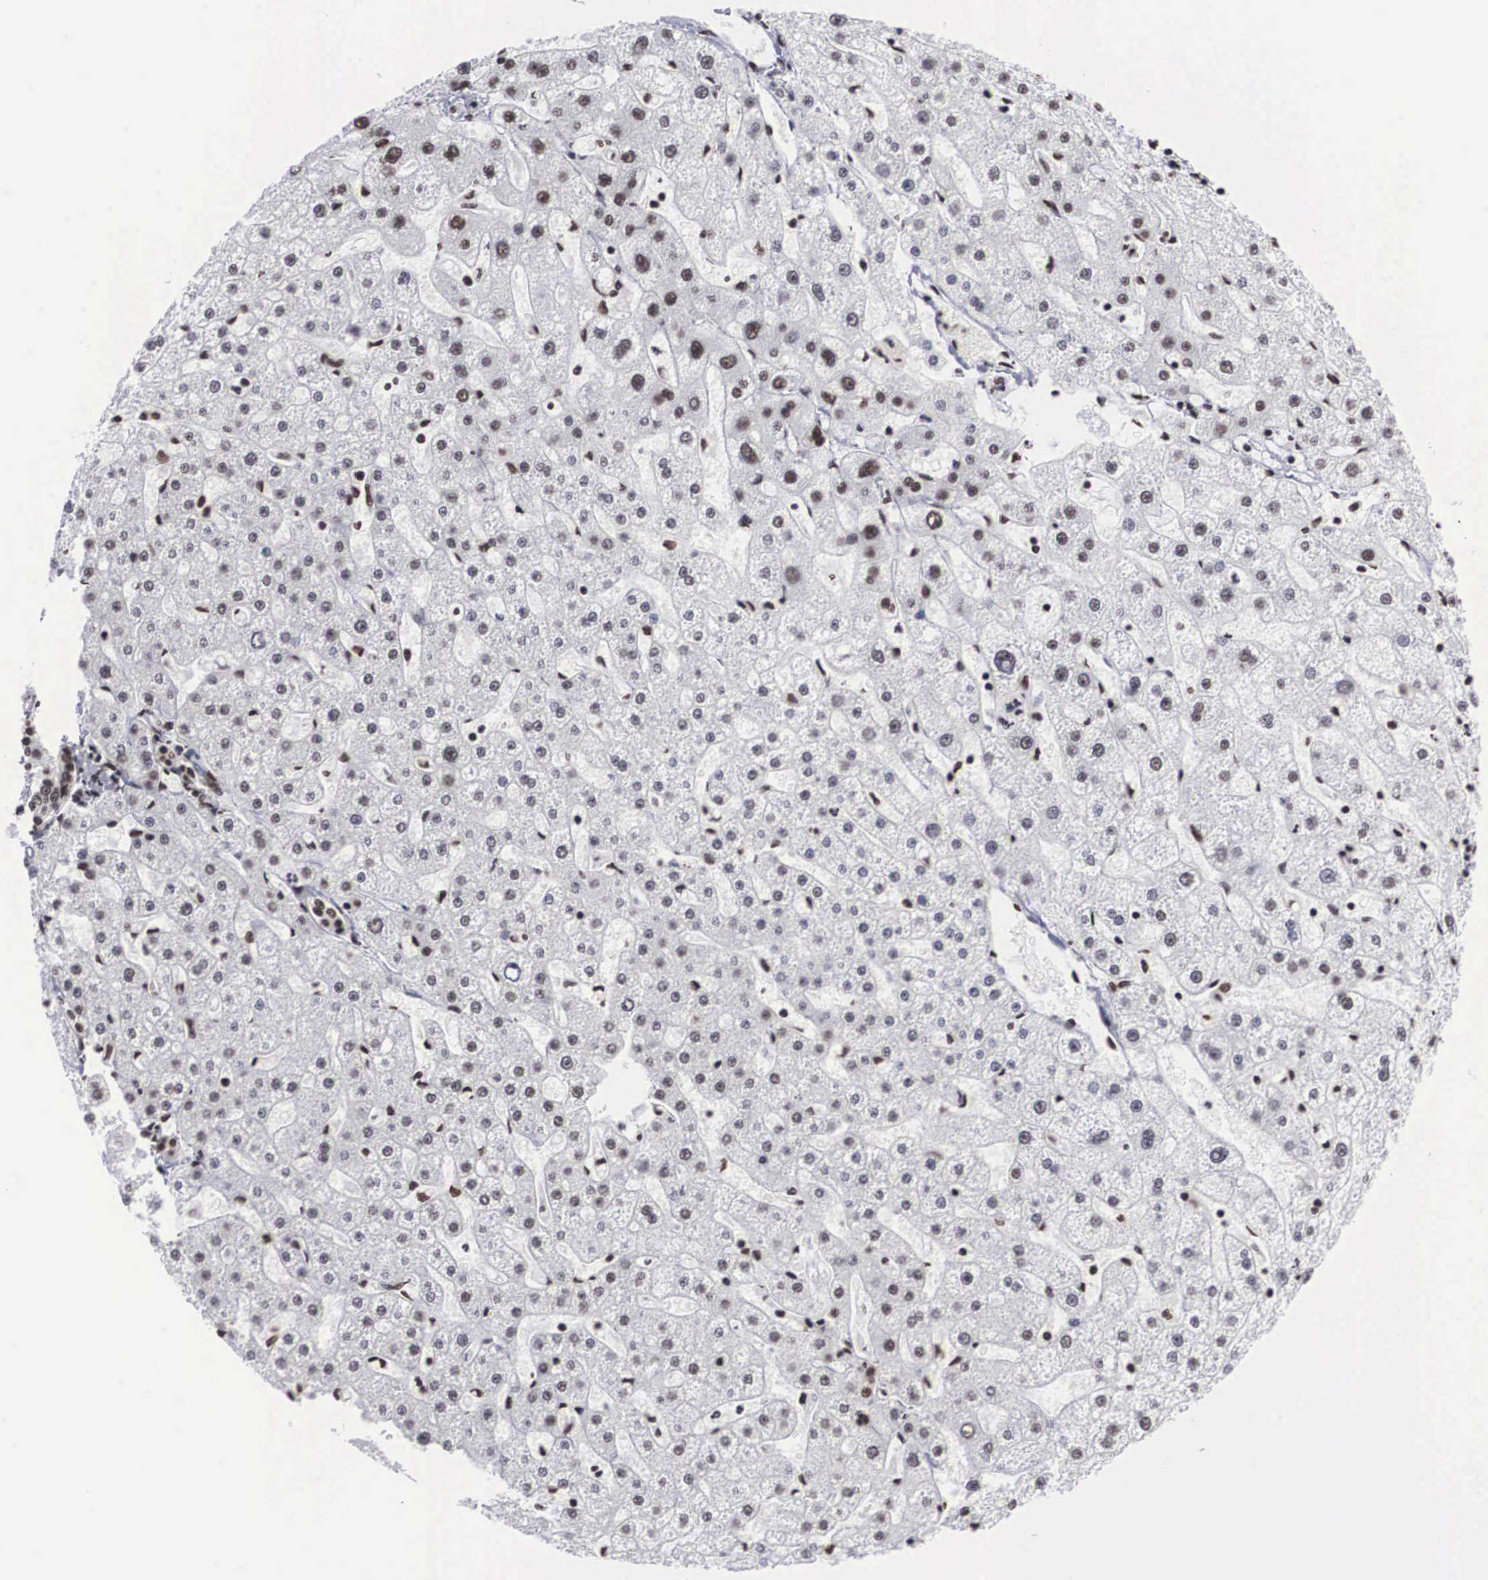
{"staining": {"intensity": "weak", "quantity": "25%-75%", "location": "nuclear"}, "tissue": "liver cancer", "cell_type": "Tumor cells", "image_type": "cancer", "snomed": [{"axis": "morphology", "description": "Carcinoma, Hepatocellular, NOS"}, {"axis": "topography", "description": "Liver"}], "caption": "DAB (3,3'-diaminobenzidine) immunohistochemical staining of liver hepatocellular carcinoma reveals weak nuclear protein staining in approximately 25%-75% of tumor cells.", "gene": "ACIN1", "patient": {"sex": "female", "age": 85}}